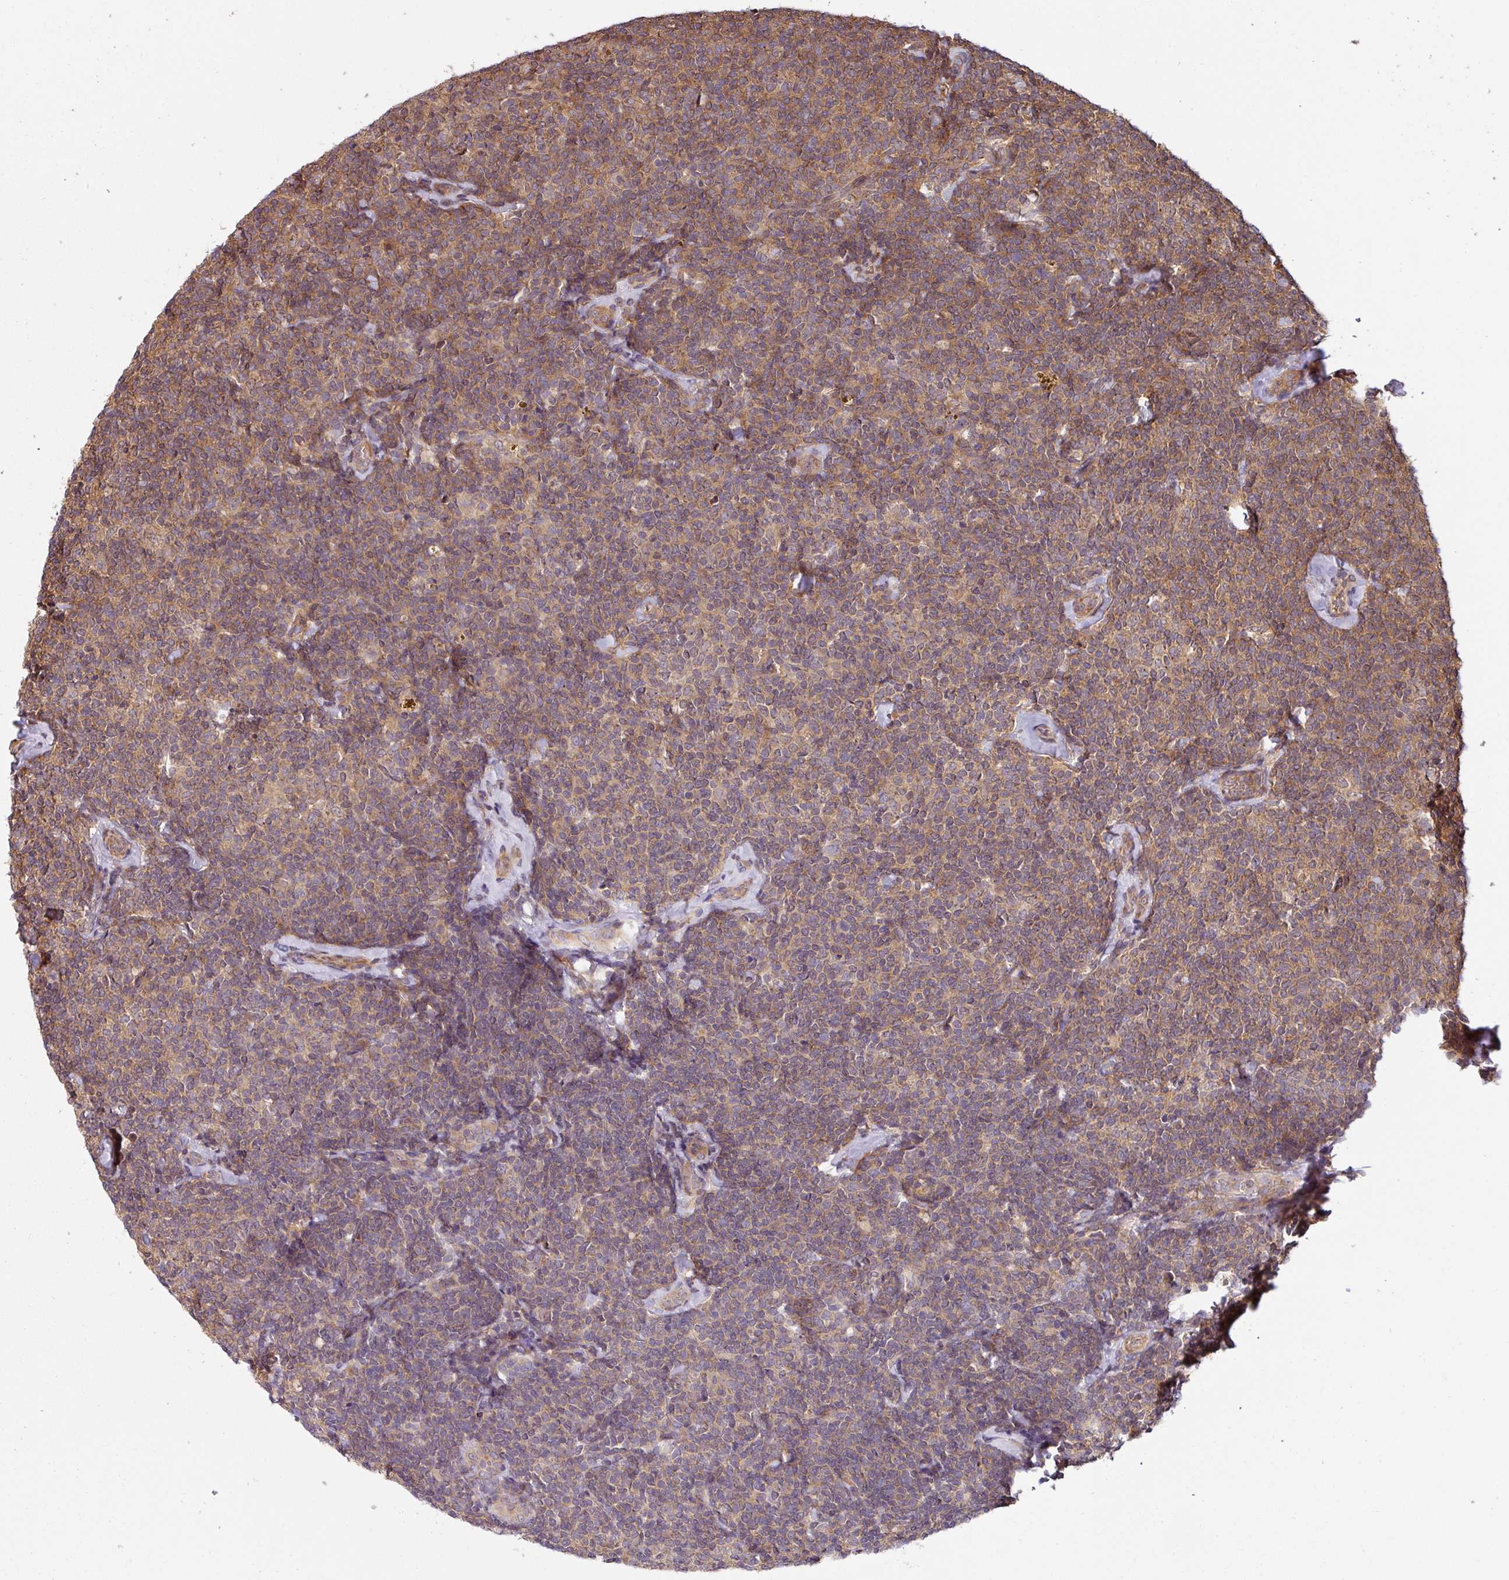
{"staining": {"intensity": "weak", "quantity": "25%-75%", "location": "cytoplasmic/membranous"}, "tissue": "lymphoma", "cell_type": "Tumor cells", "image_type": "cancer", "snomed": [{"axis": "morphology", "description": "Malignant lymphoma, non-Hodgkin's type, Low grade"}, {"axis": "topography", "description": "Lymph node"}], "caption": "Weak cytoplasmic/membranous expression for a protein is seen in about 25%-75% of tumor cells of lymphoma using IHC.", "gene": "SHB", "patient": {"sex": "female", "age": 56}}